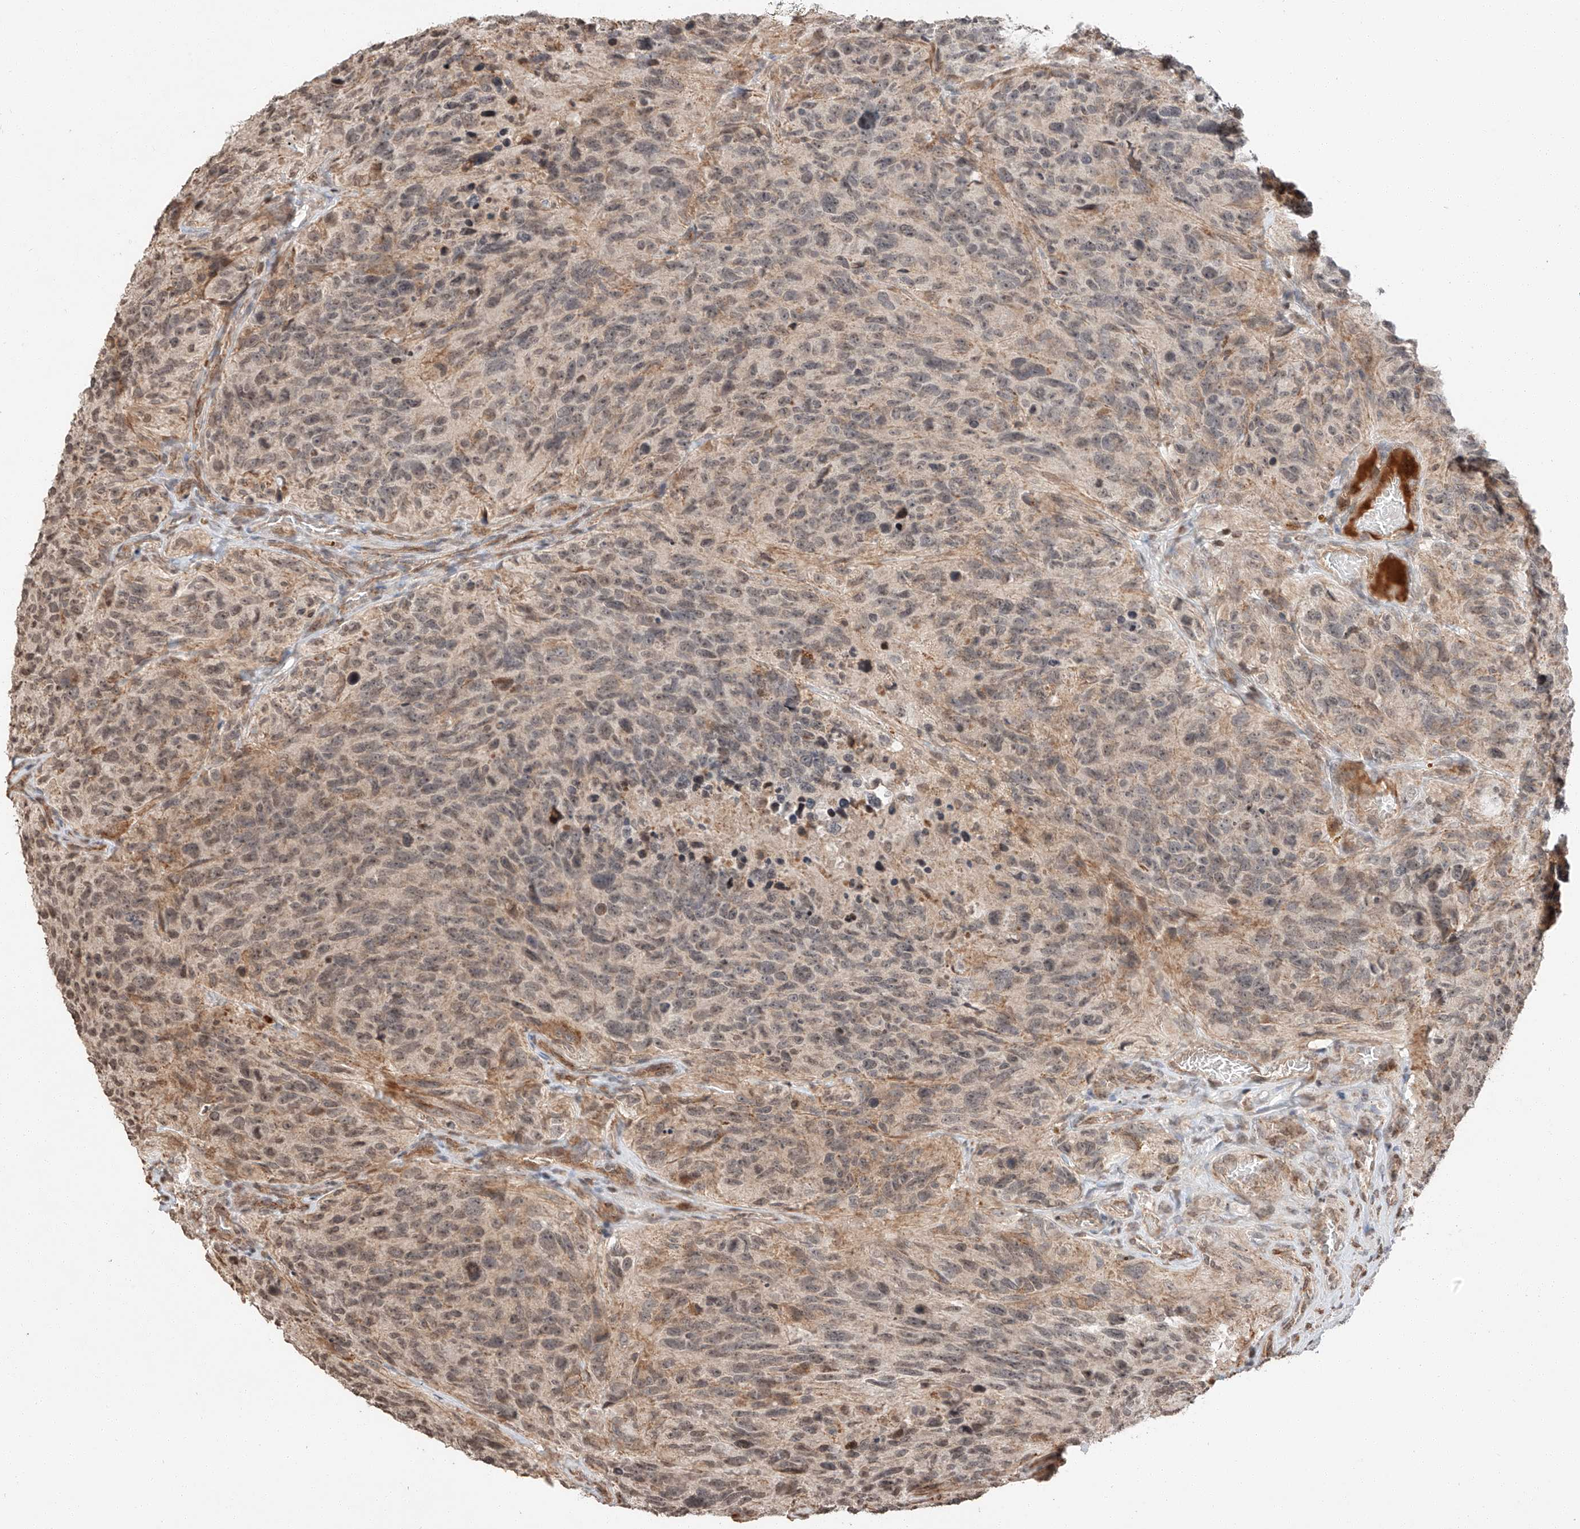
{"staining": {"intensity": "weak", "quantity": "<25%", "location": "cytoplasmic/membranous,nuclear"}, "tissue": "glioma", "cell_type": "Tumor cells", "image_type": "cancer", "snomed": [{"axis": "morphology", "description": "Glioma, malignant, High grade"}, {"axis": "topography", "description": "Brain"}], "caption": "Immunohistochemistry micrograph of neoplastic tissue: human malignant glioma (high-grade) stained with DAB (3,3'-diaminobenzidine) demonstrates no significant protein staining in tumor cells.", "gene": "ARHGAP33", "patient": {"sex": "male", "age": 69}}